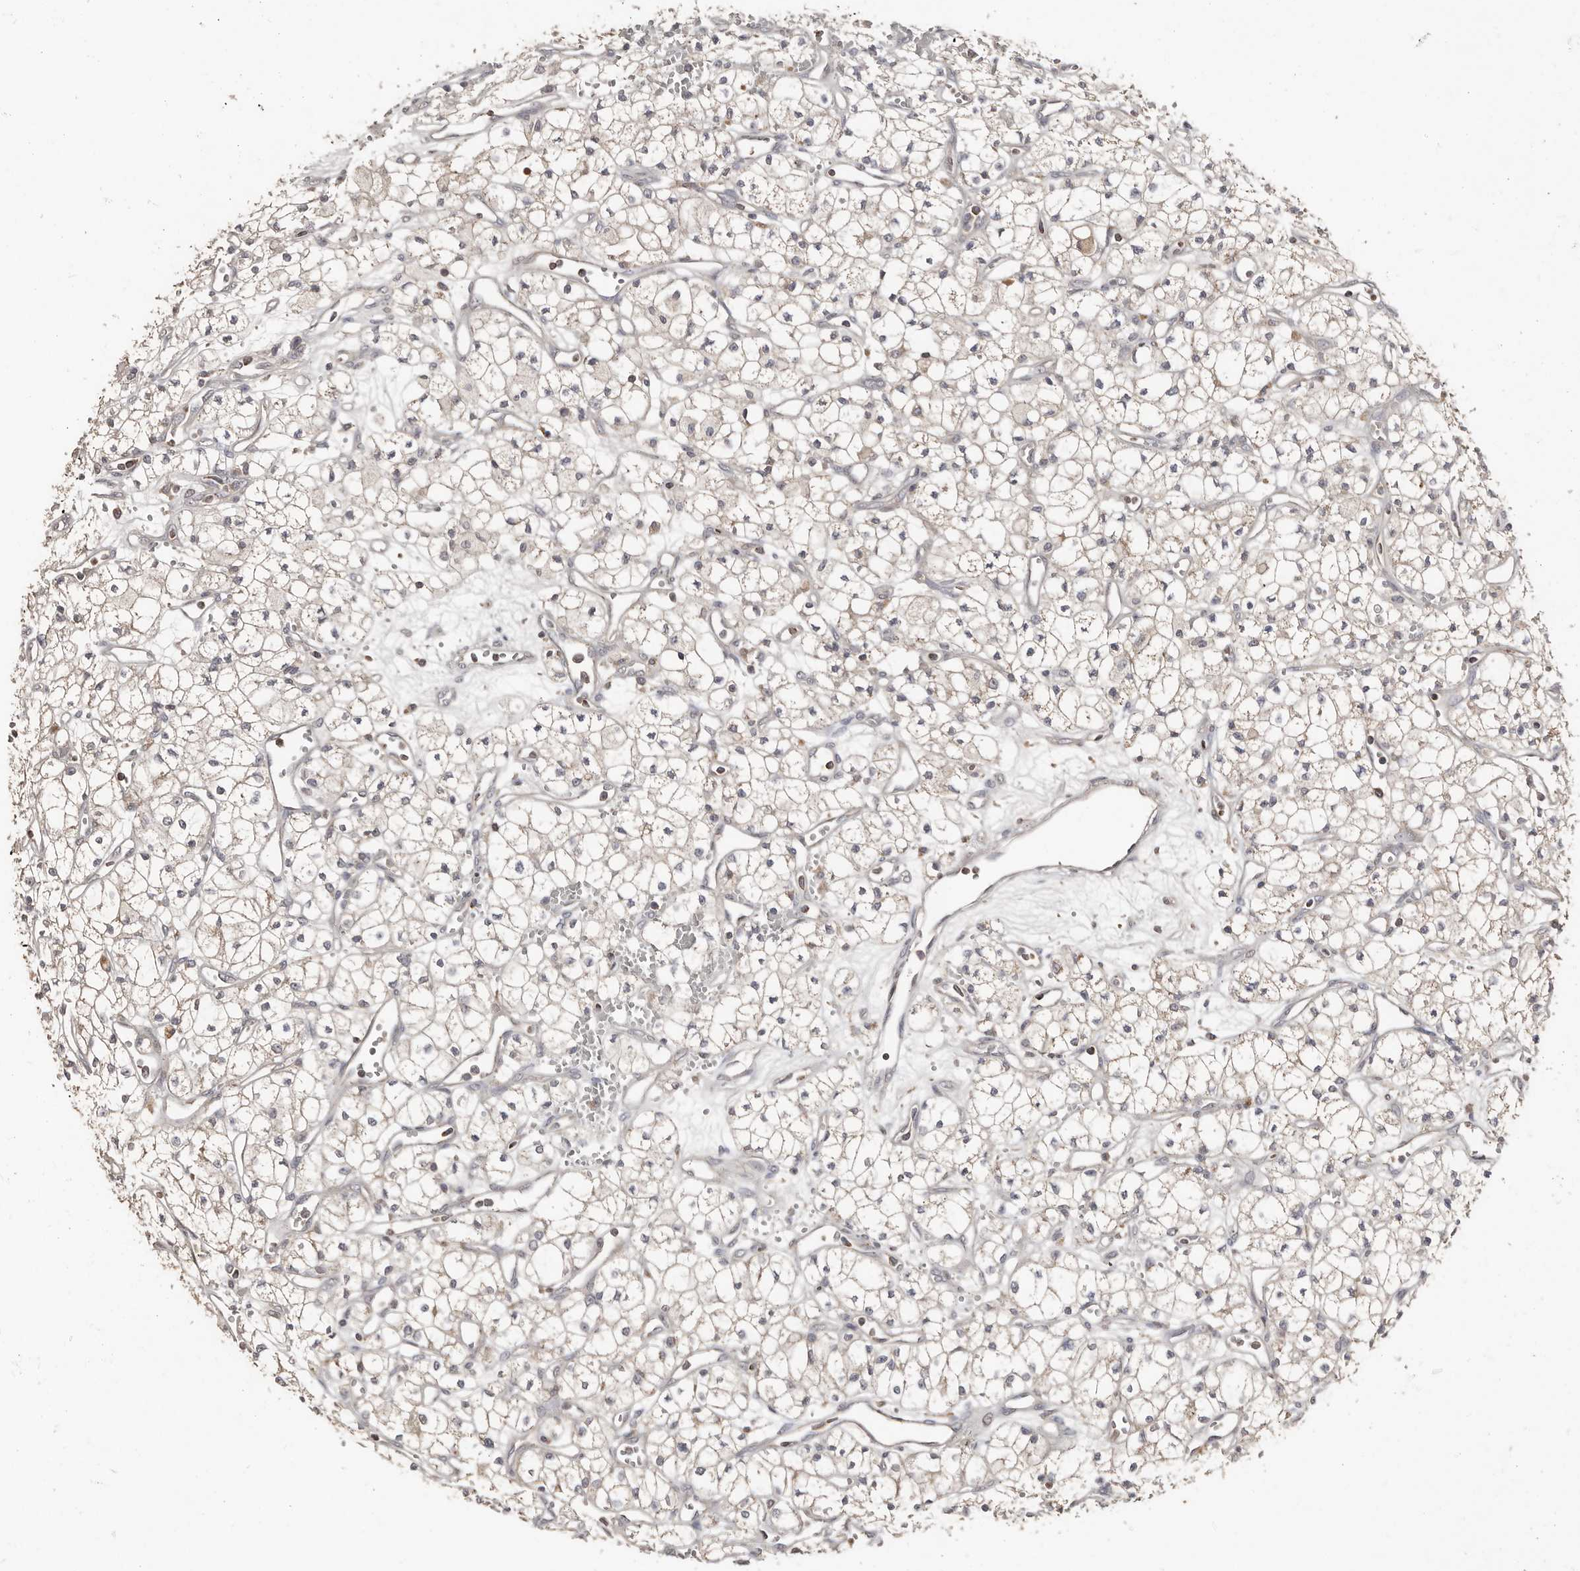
{"staining": {"intensity": "weak", "quantity": "25%-75%", "location": "cytoplasmic/membranous"}, "tissue": "renal cancer", "cell_type": "Tumor cells", "image_type": "cancer", "snomed": [{"axis": "morphology", "description": "Adenocarcinoma, NOS"}, {"axis": "topography", "description": "Kidney"}], "caption": "IHC of human renal cancer displays low levels of weak cytoplasmic/membranous expression in approximately 25%-75% of tumor cells.", "gene": "SLC39A2", "patient": {"sex": "male", "age": 59}}